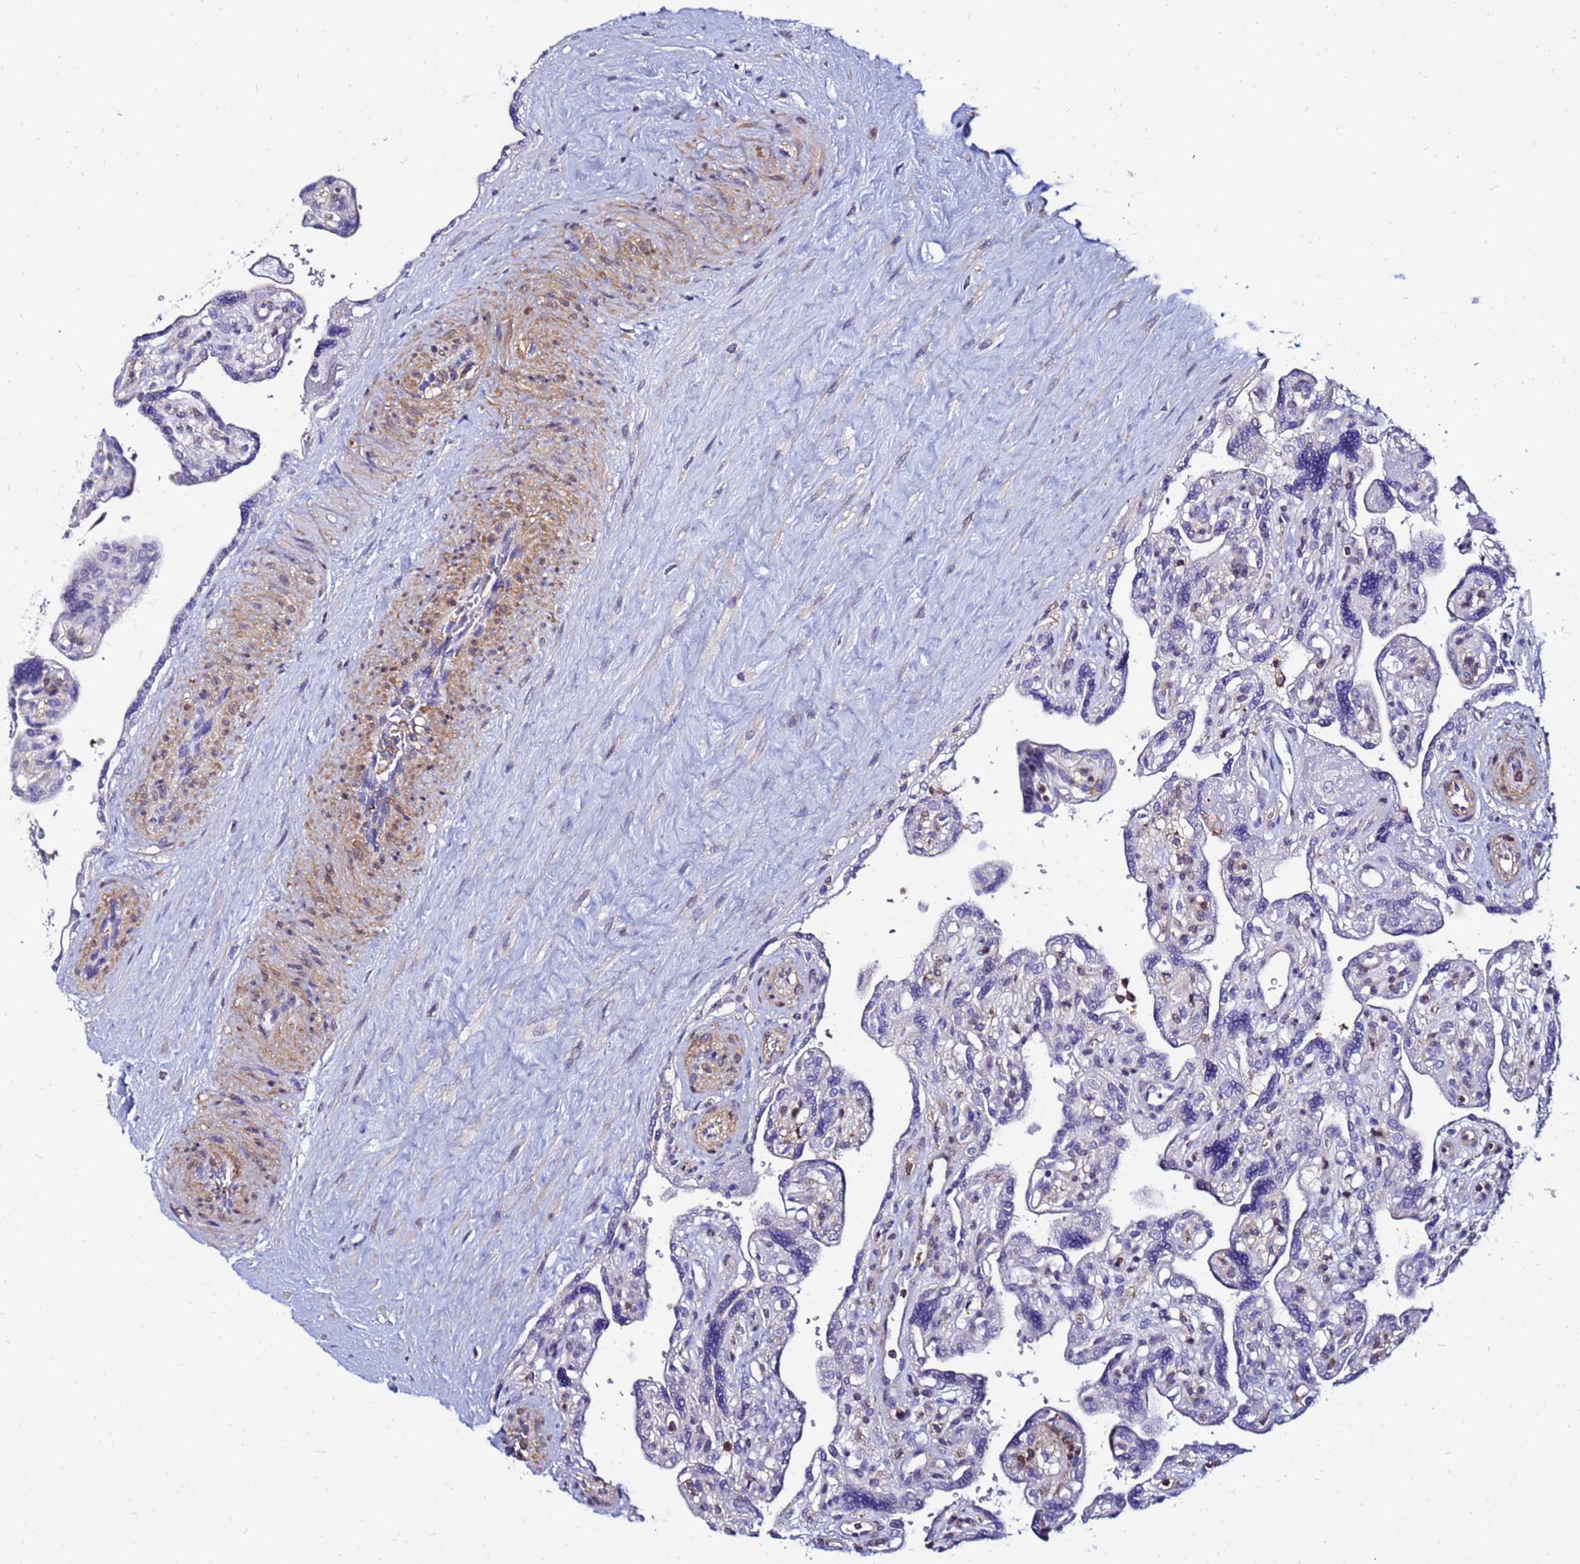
{"staining": {"intensity": "negative", "quantity": "none", "location": "none"}, "tissue": "placenta", "cell_type": "Trophoblastic cells", "image_type": "normal", "snomed": [{"axis": "morphology", "description": "Normal tissue, NOS"}, {"axis": "topography", "description": "Placenta"}], "caption": "The micrograph shows no staining of trophoblastic cells in normal placenta.", "gene": "DBNDD2", "patient": {"sex": "female", "age": 39}}